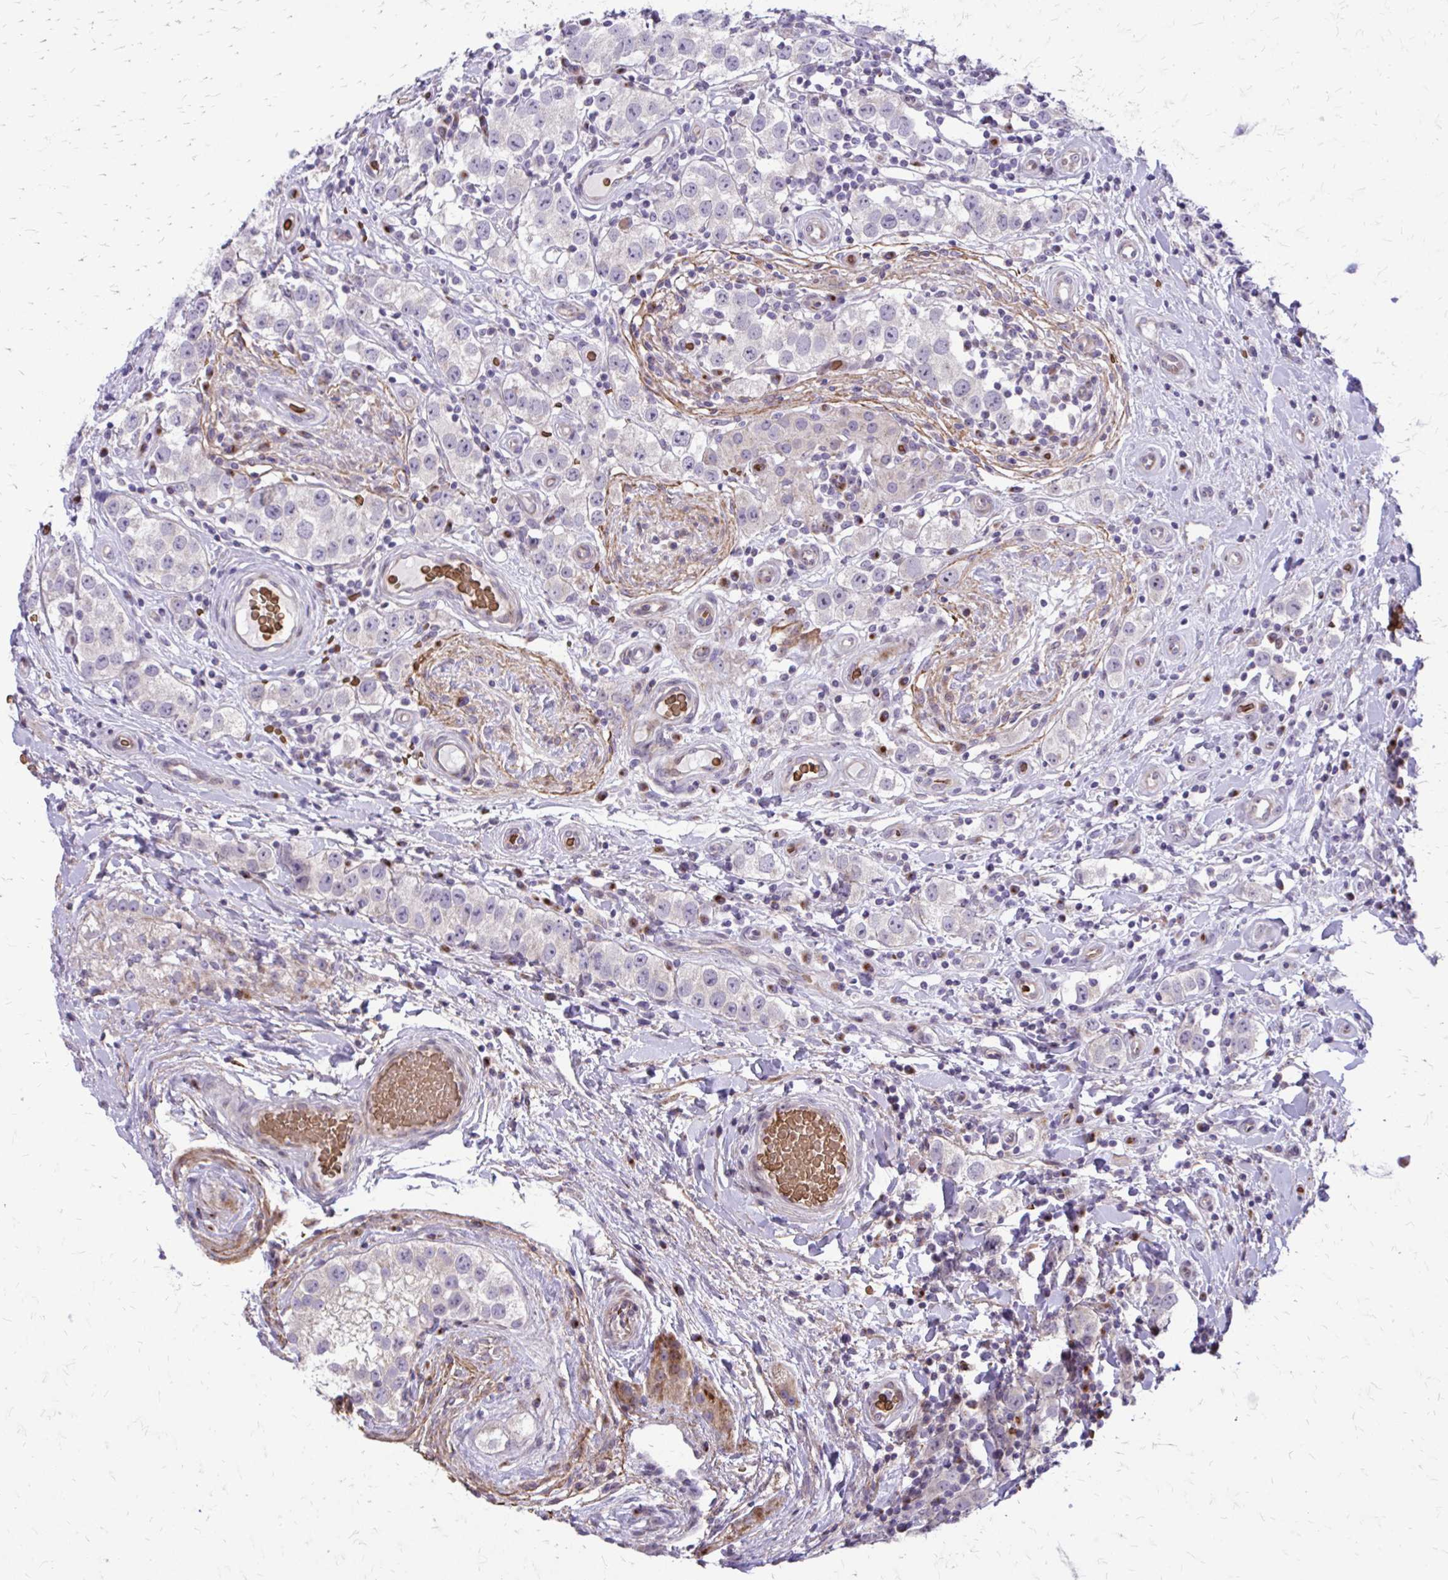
{"staining": {"intensity": "negative", "quantity": "none", "location": "none"}, "tissue": "testis cancer", "cell_type": "Tumor cells", "image_type": "cancer", "snomed": [{"axis": "morphology", "description": "Seminoma, NOS"}, {"axis": "topography", "description": "Testis"}], "caption": "The immunohistochemistry (IHC) photomicrograph has no significant staining in tumor cells of seminoma (testis) tissue.", "gene": "FUNDC2", "patient": {"sex": "male", "age": 34}}